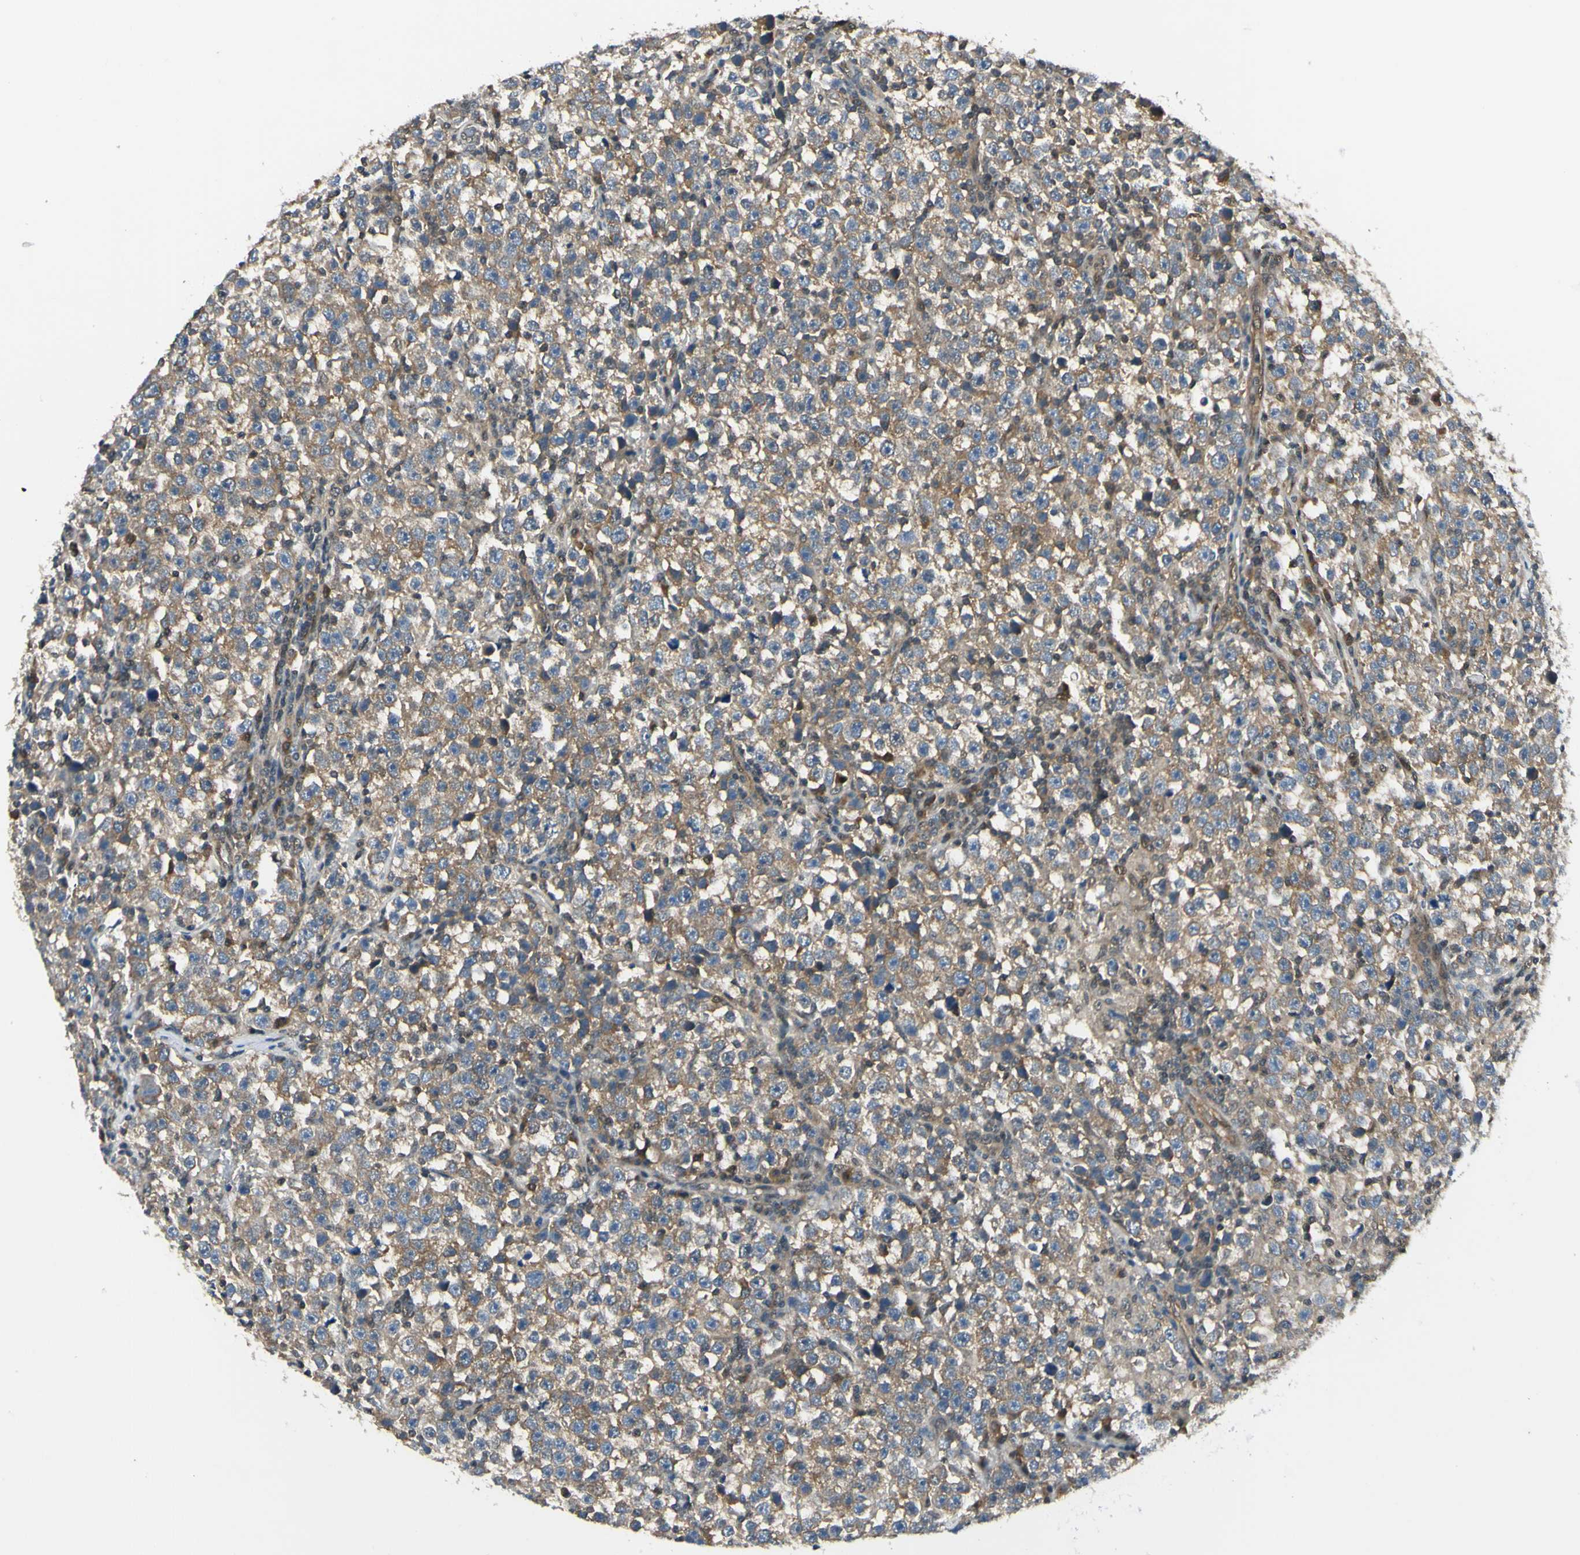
{"staining": {"intensity": "moderate", "quantity": ">75%", "location": "cytoplasmic/membranous"}, "tissue": "testis cancer", "cell_type": "Tumor cells", "image_type": "cancer", "snomed": [{"axis": "morphology", "description": "Seminoma, NOS"}, {"axis": "topography", "description": "Testis"}], "caption": "Human seminoma (testis) stained with a protein marker displays moderate staining in tumor cells.", "gene": "PSMD5", "patient": {"sex": "male", "age": 43}}